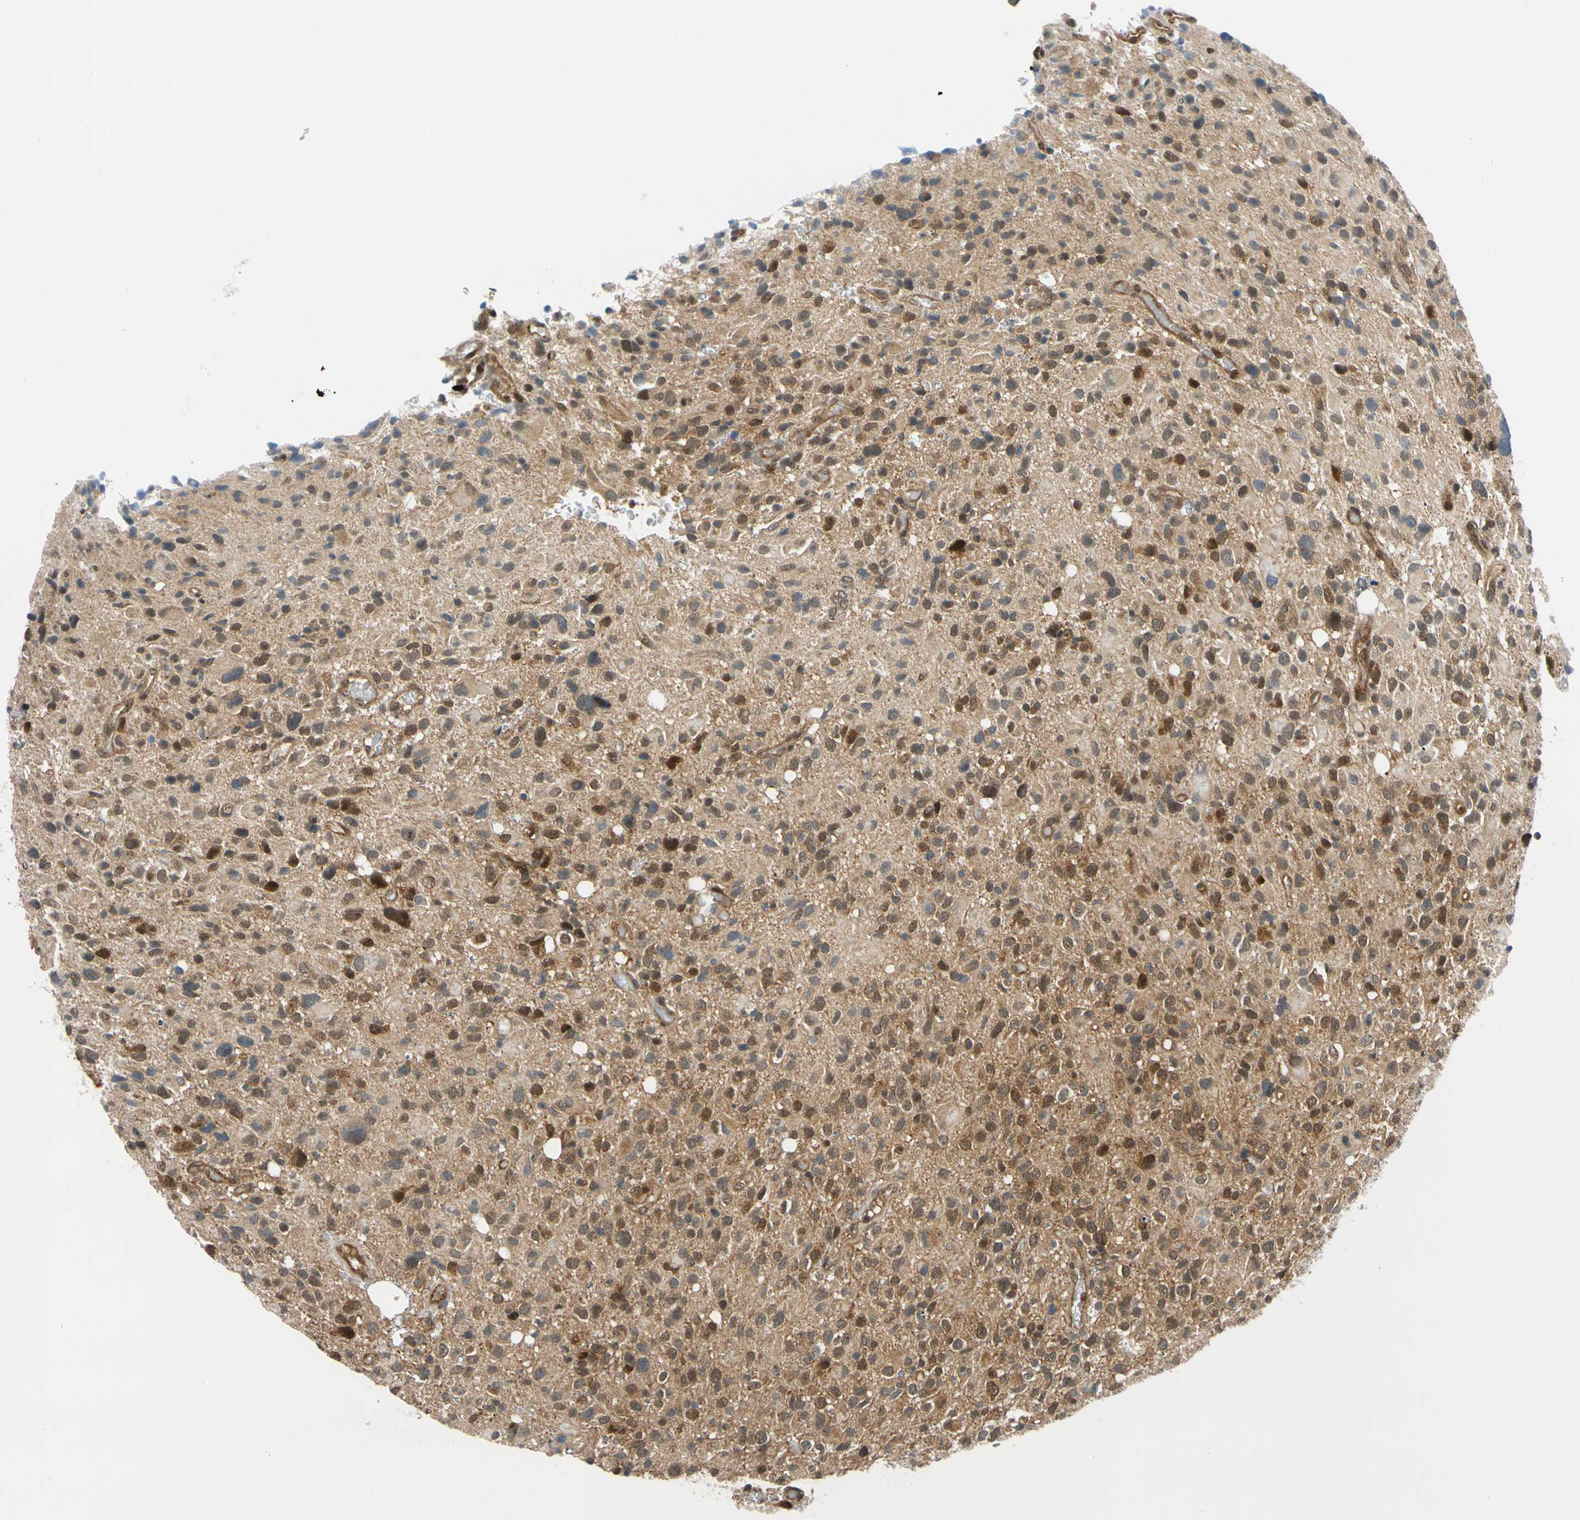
{"staining": {"intensity": "moderate", "quantity": "25%-75%", "location": "cytoplasmic/membranous,nuclear"}, "tissue": "glioma", "cell_type": "Tumor cells", "image_type": "cancer", "snomed": [{"axis": "morphology", "description": "Glioma, malignant, High grade"}, {"axis": "topography", "description": "Brain"}], "caption": "IHC of malignant glioma (high-grade) reveals medium levels of moderate cytoplasmic/membranous and nuclear staining in about 25%-75% of tumor cells.", "gene": "MAPK9", "patient": {"sex": "male", "age": 48}}